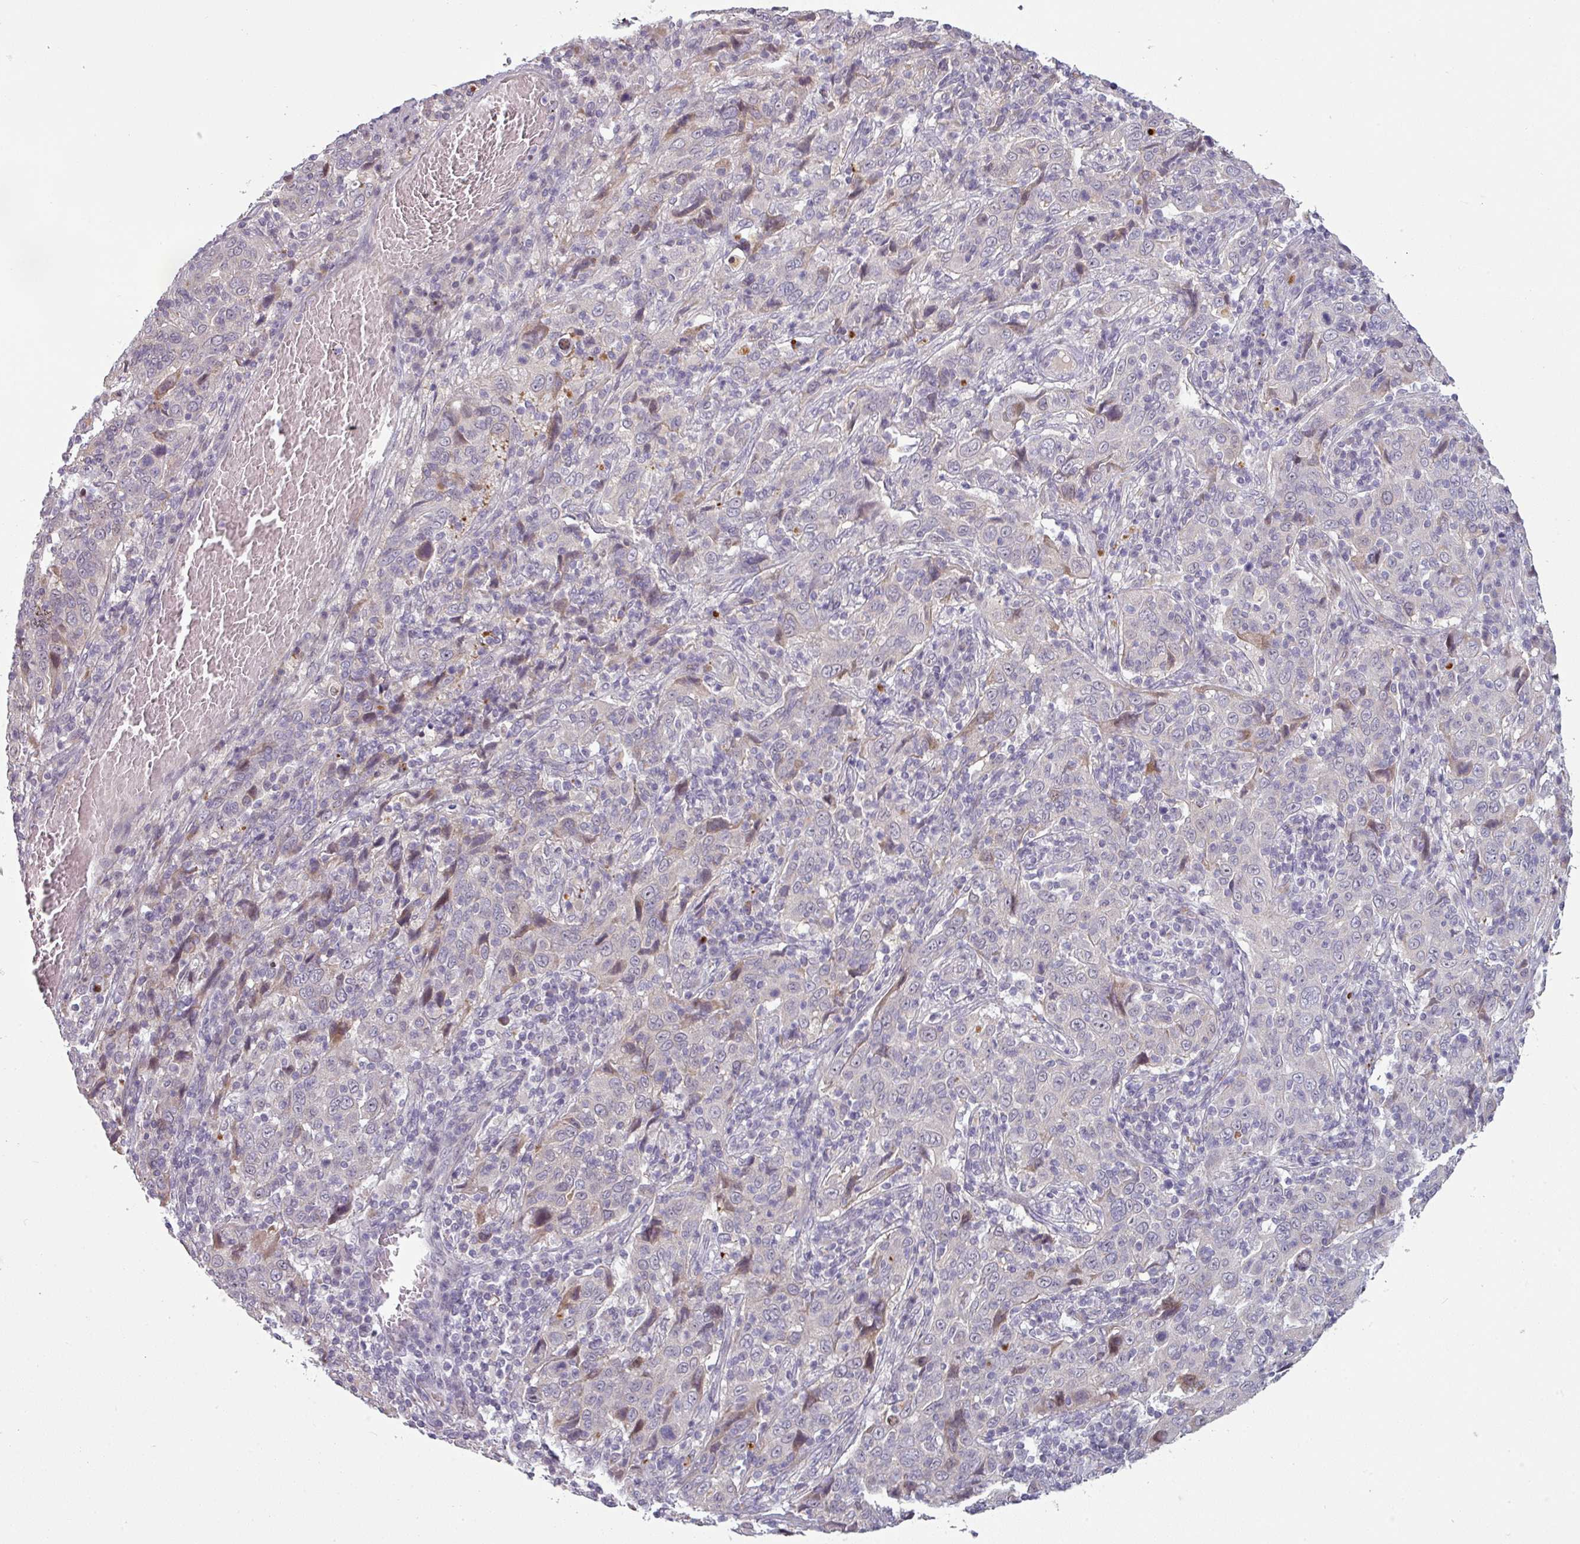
{"staining": {"intensity": "weak", "quantity": "<25%", "location": "cytoplasmic/membranous"}, "tissue": "cervical cancer", "cell_type": "Tumor cells", "image_type": "cancer", "snomed": [{"axis": "morphology", "description": "Squamous cell carcinoma, NOS"}, {"axis": "topography", "description": "Cervix"}], "caption": "The IHC photomicrograph has no significant positivity in tumor cells of cervical cancer (squamous cell carcinoma) tissue.", "gene": "C2orf16", "patient": {"sex": "female", "age": 46}}